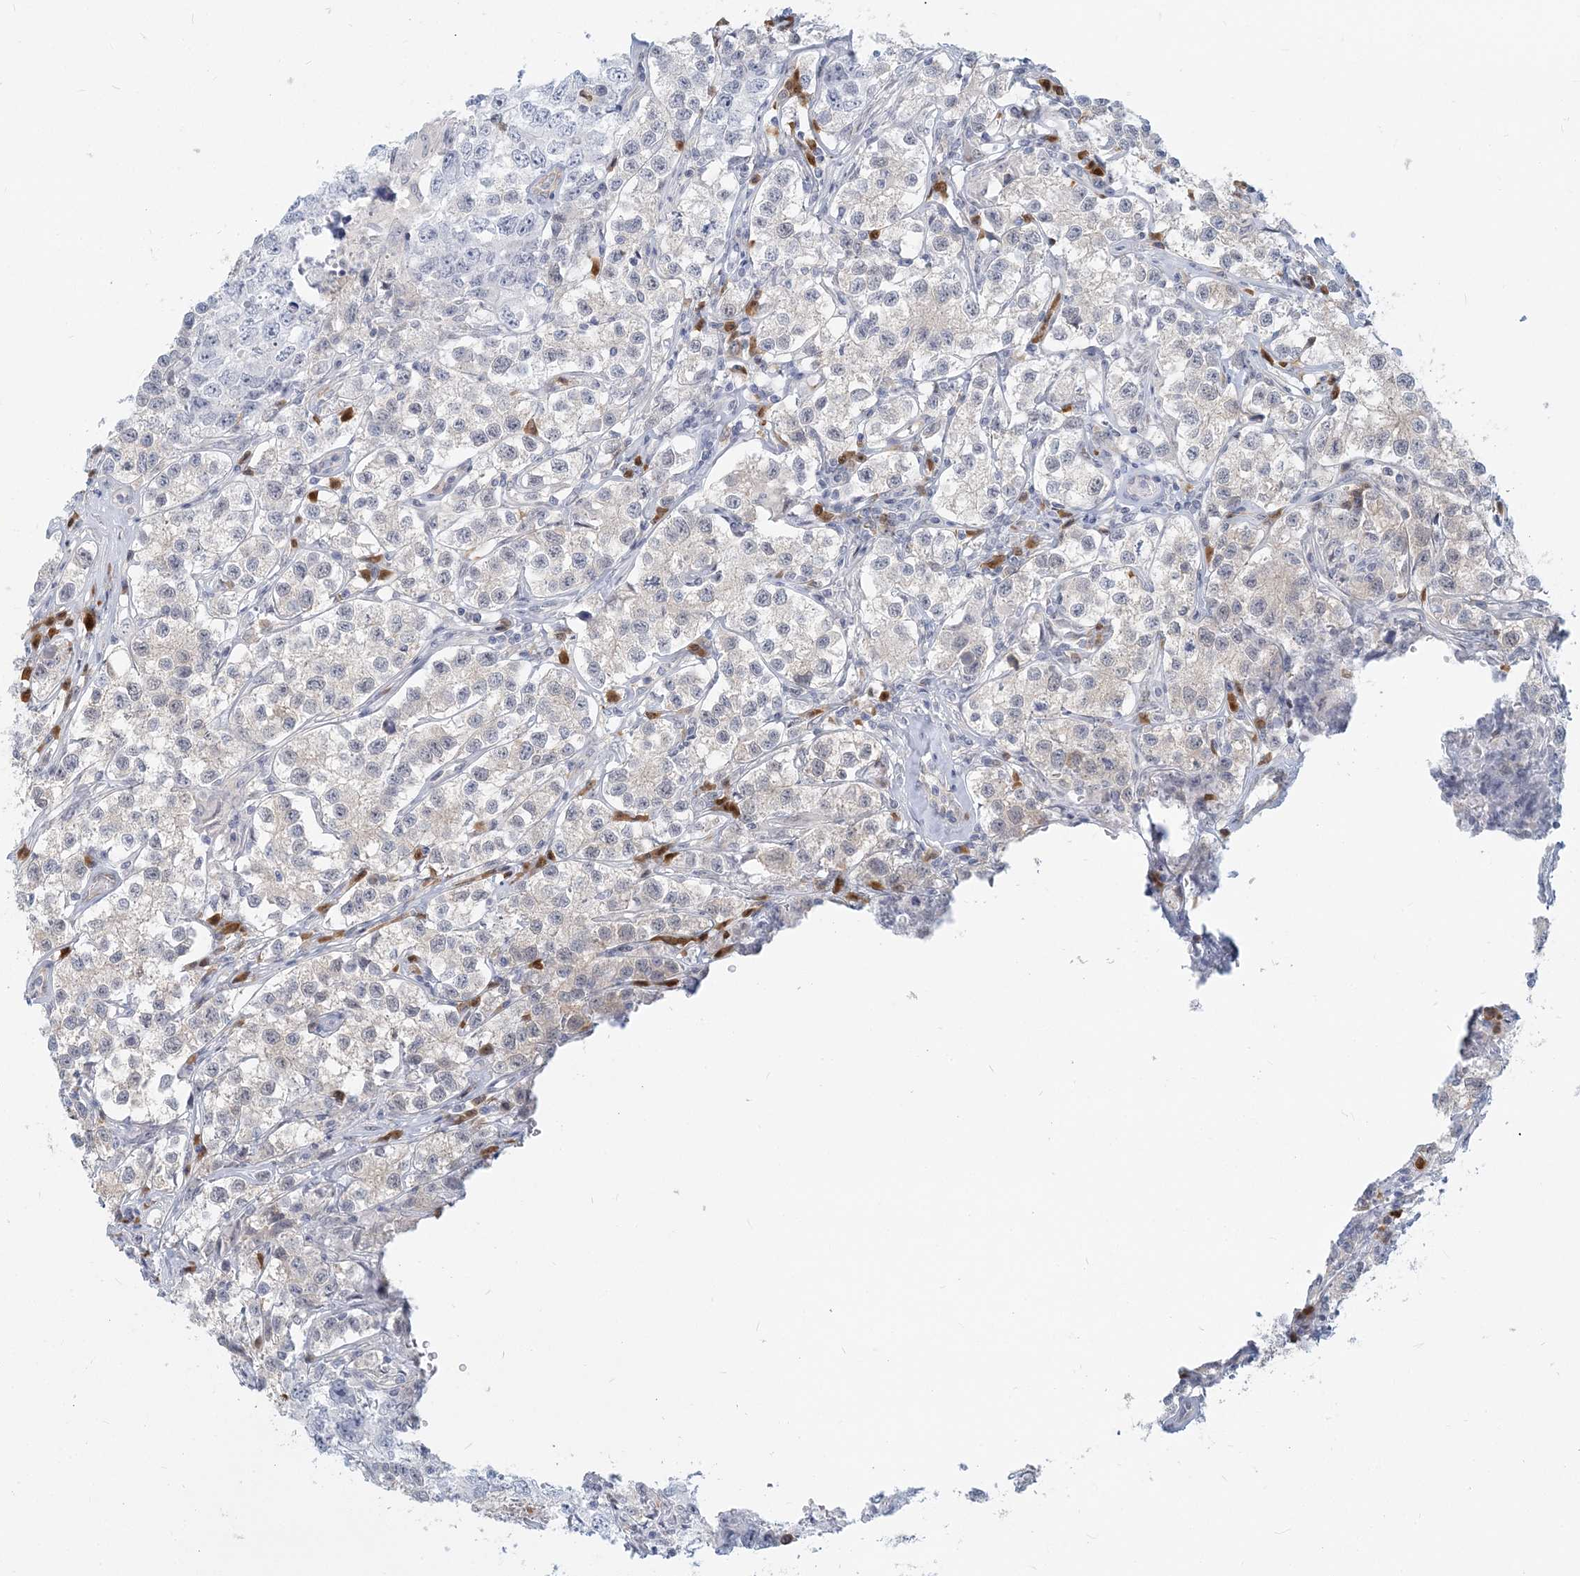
{"staining": {"intensity": "negative", "quantity": "none", "location": "none"}, "tissue": "testis cancer", "cell_type": "Tumor cells", "image_type": "cancer", "snomed": [{"axis": "morphology", "description": "Seminoma, NOS"}, {"axis": "morphology", "description": "Carcinoma, Embryonal, NOS"}, {"axis": "topography", "description": "Testis"}], "caption": "Immunohistochemistry micrograph of human testis cancer (seminoma) stained for a protein (brown), which shows no staining in tumor cells.", "gene": "GMPPA", "patient": {"sex": "male", "age": 43}}